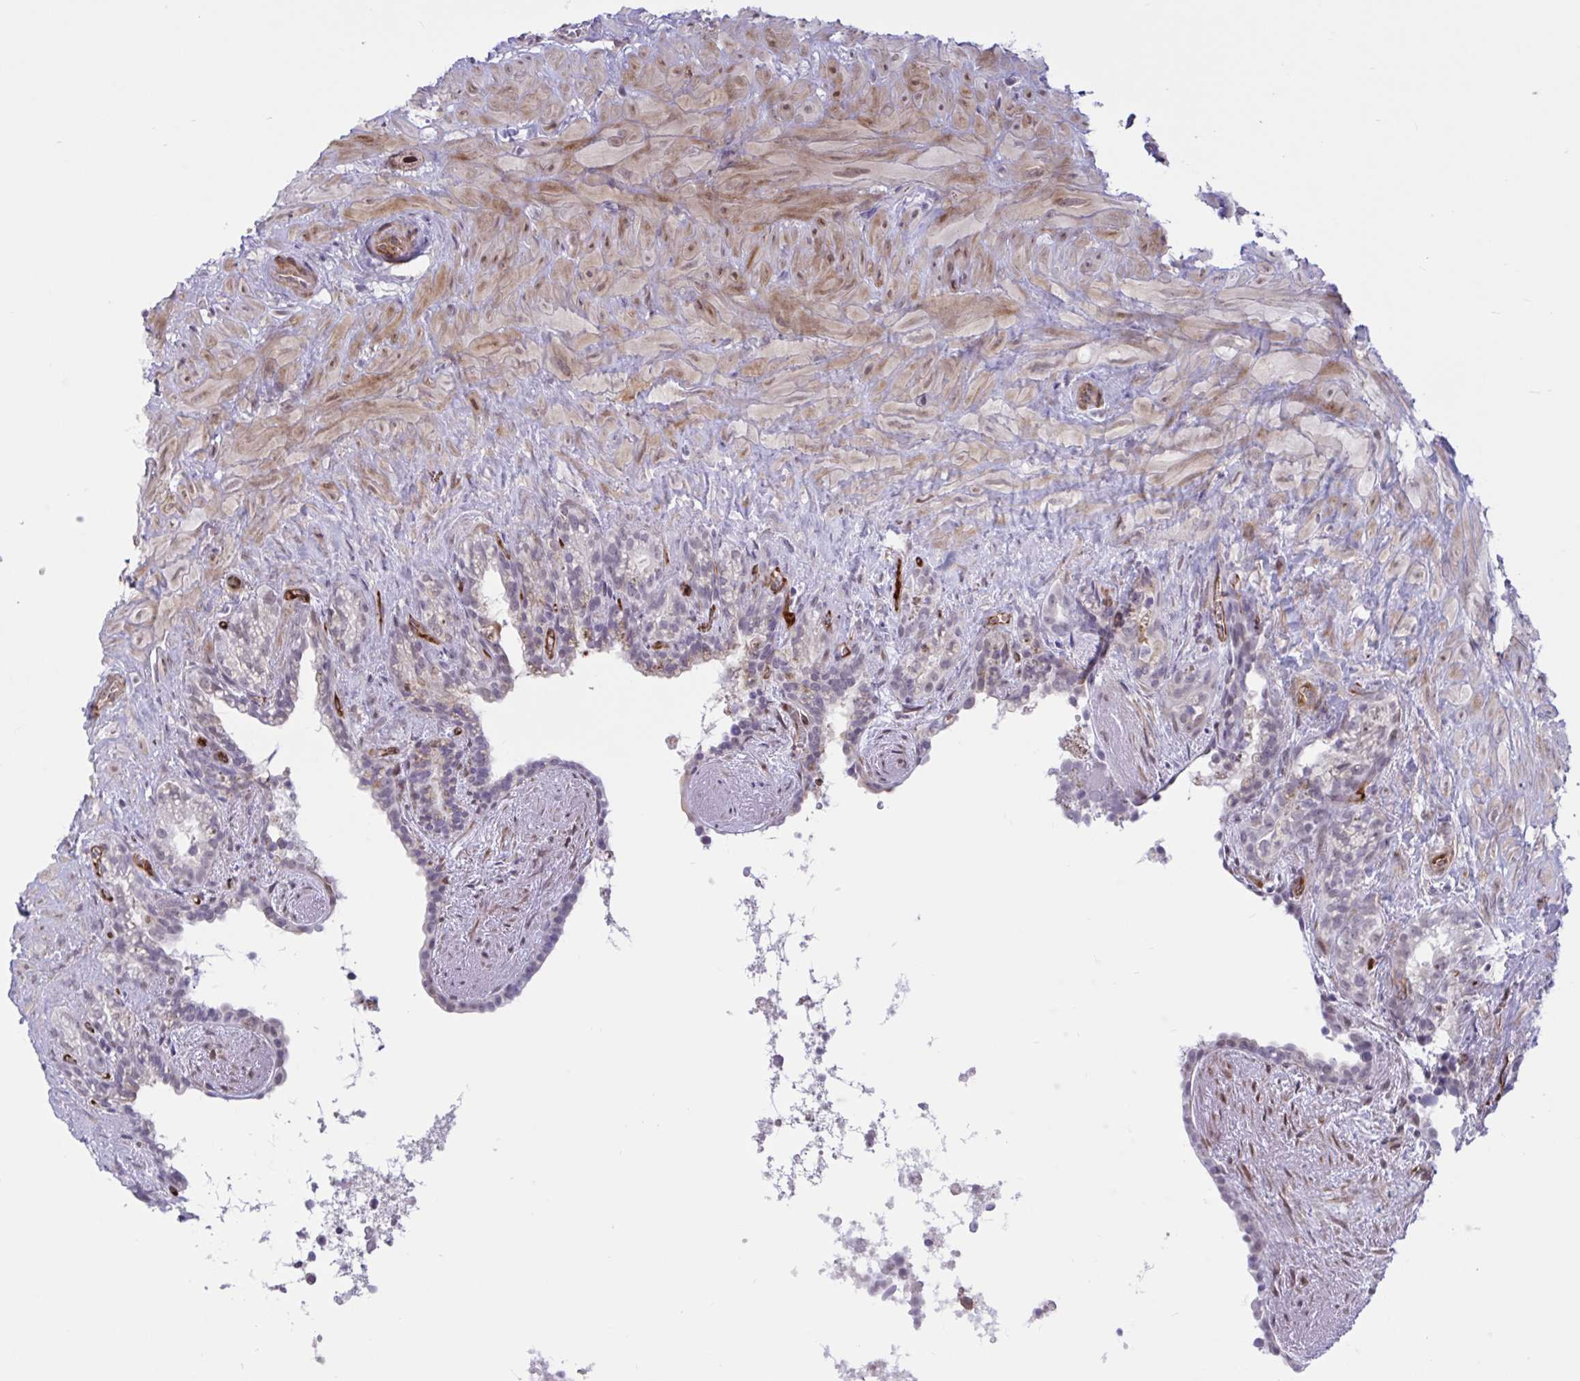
{"staining": {"intensity": "negative", "quantity": "none", "location": "none"}, "tissue": "seminal vesicle", "cell_type": "Glandular cells", "image_type": "normal", "snomed": [{"axis": "morphology", "description": "Normal tissue, NOS"}, {"axis": "topography", "description": "Seminal veicle"}], "caption": "An IHC photomicrograph of normal seminal vesicle is shown. There is no staining in glandular cells of seminal vesicle. Nuclei are stained in blue.", "gene": "EML1", "patient": {"sex": "male", "age": 76}}